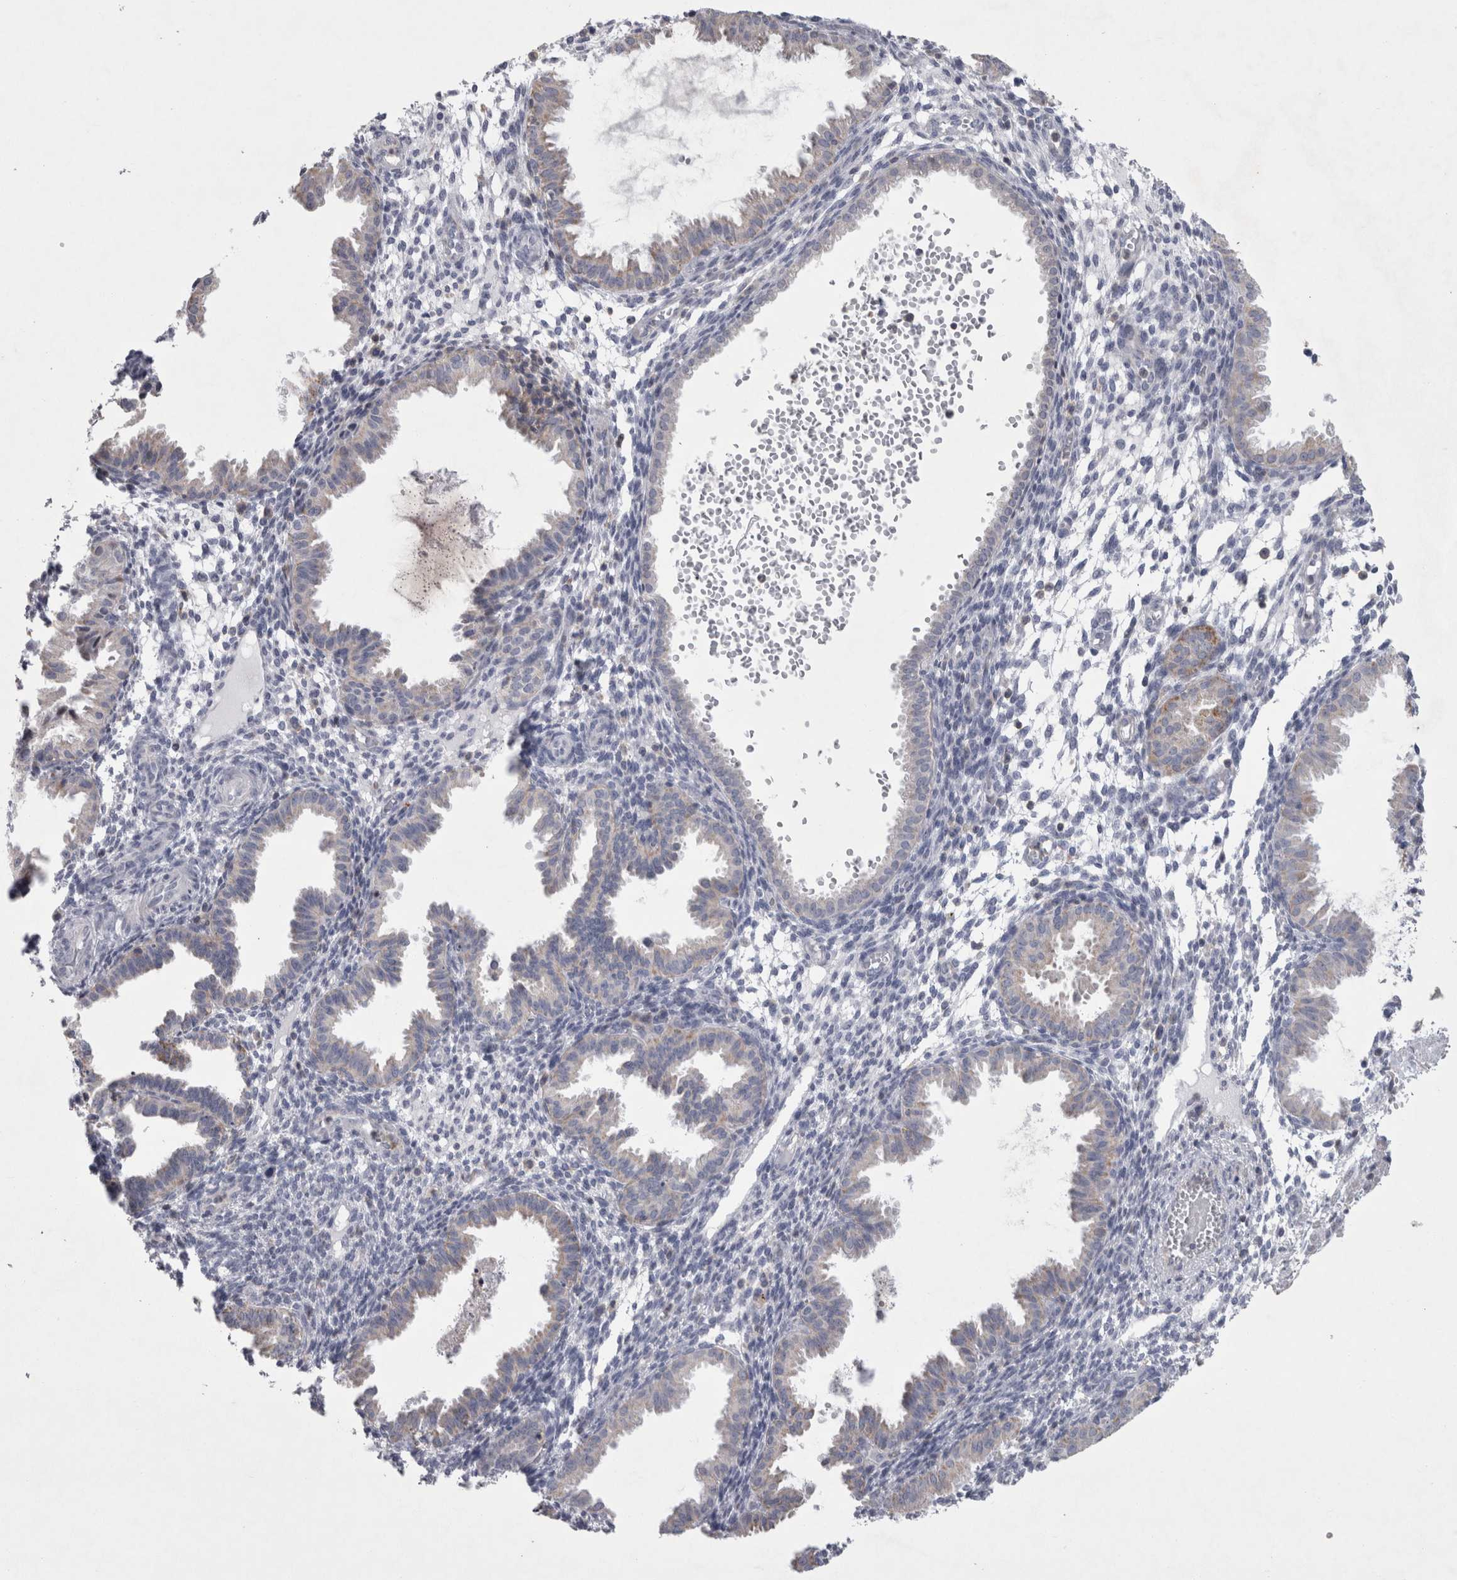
{"staining": {"intensity": "negative", "quantity": "none", "location": "none"}, "tissue": "endometrium", "cell_type": "Cells in endometrial stroma", "image_type": "normal", "snomed": [{"axis": "morphology", "description": "Normal tissue, NOS"}, {"axis": "topography", "description": "Endometrium"}], "caption": "IHC photomicrograph of unremarkable human endometrium stained for a protein (brown), which reveals no staining in cells in endometrial stroma.", "gene": "AGMAT", "patient": {"sex": "female", "age": 33}}